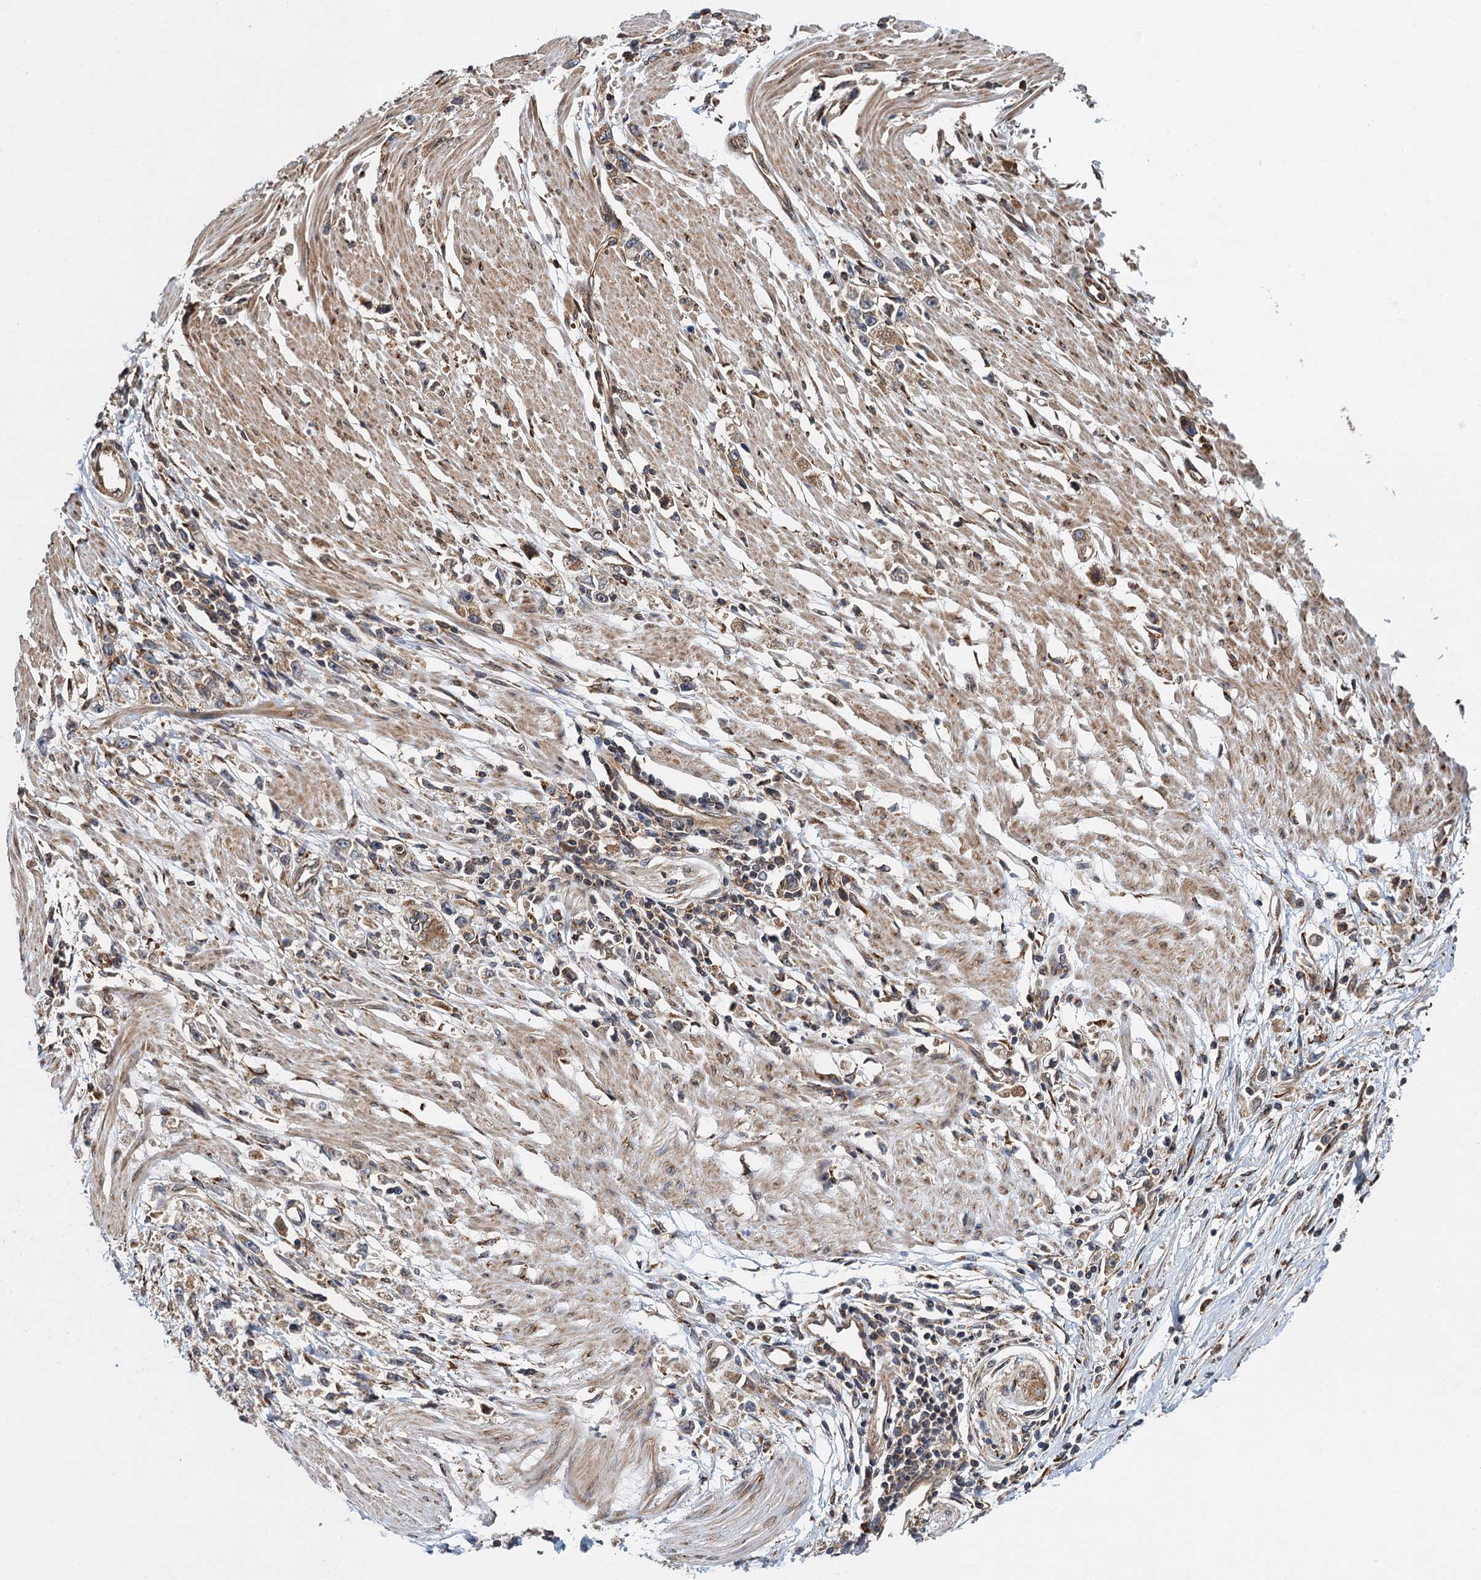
{"staining": {"intensity": "moderate", "quantity": ">75%", "location": "cytoplasmic/membranous"}, "tissue": "stomach cancer", "cell_type": "Tumor cells", "image_type": "cancer", "snomed": [{"axis": "morphology", "description": "Adenocarcinoma, NOS"}, {"axis": "topography", "description": "Stomach"}], "caption": "A histopathology image showing moderate cytoplasmic/membranous positivity in about >75% of tumor cells in stomach cancer (adenocarcinoma), as visualized by brown immunohistochemical staining.", "gene": "MDM1", "patient": {"sex": "female", "age": 59}}